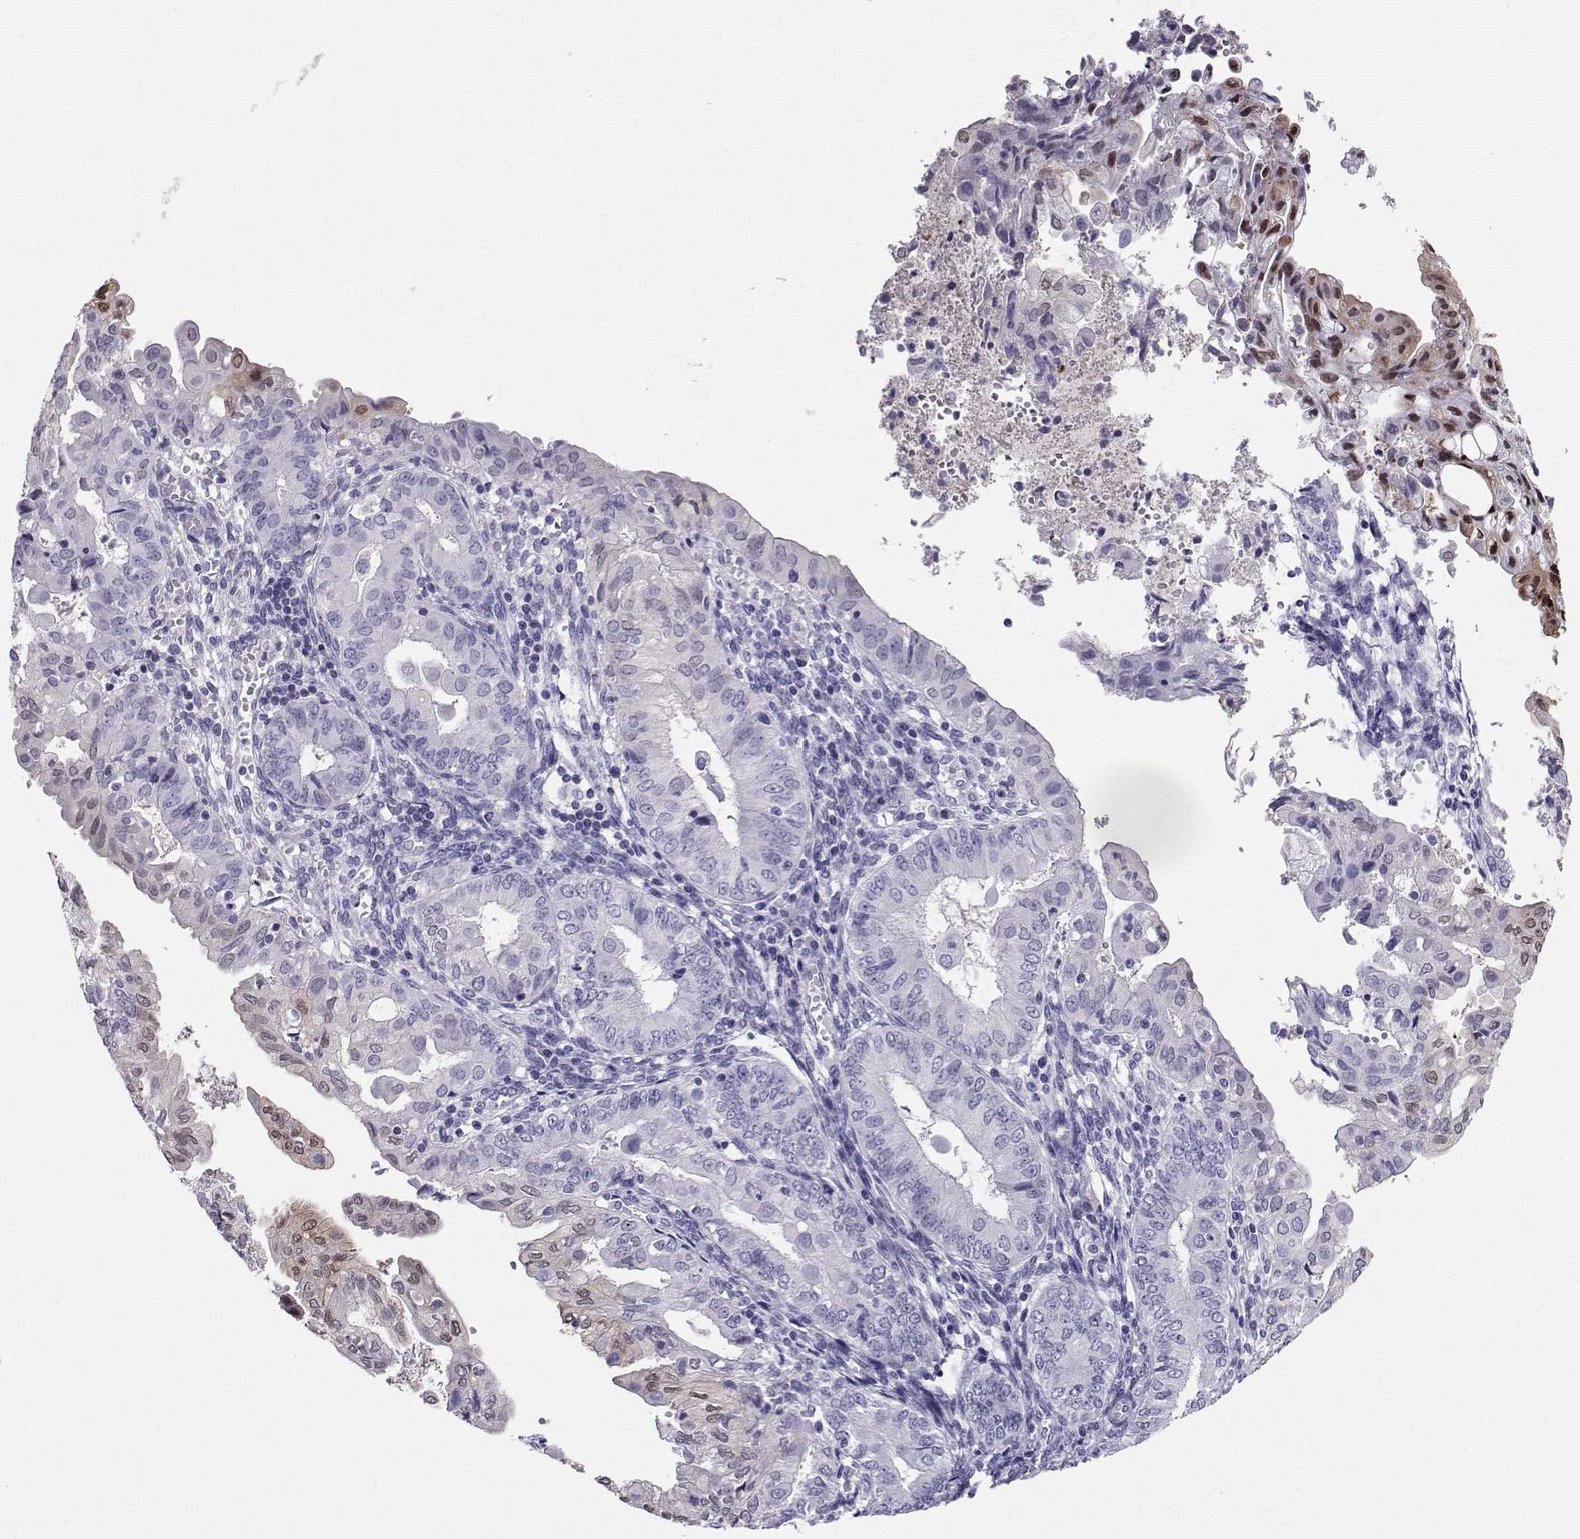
{"staining": {"intensity": "moderate", "quantity": "<25%", "location": "nuclear"}, "tissue": "endometrial cancer", "cell_type": "Tumor cells", "image_type": "cancer", "snomed": [{"axis": "morphology", "description": "Adenocarcinoma, NOS"}, {"axis": "topography", "description": "Endometrium"}], "caption": "Protein staining displays moderate nuclear expression in approximately <25% of tumor cells in endometrial cancer.", "gene": "PGK1", "patient": {"sex": "female", "age": 68}}